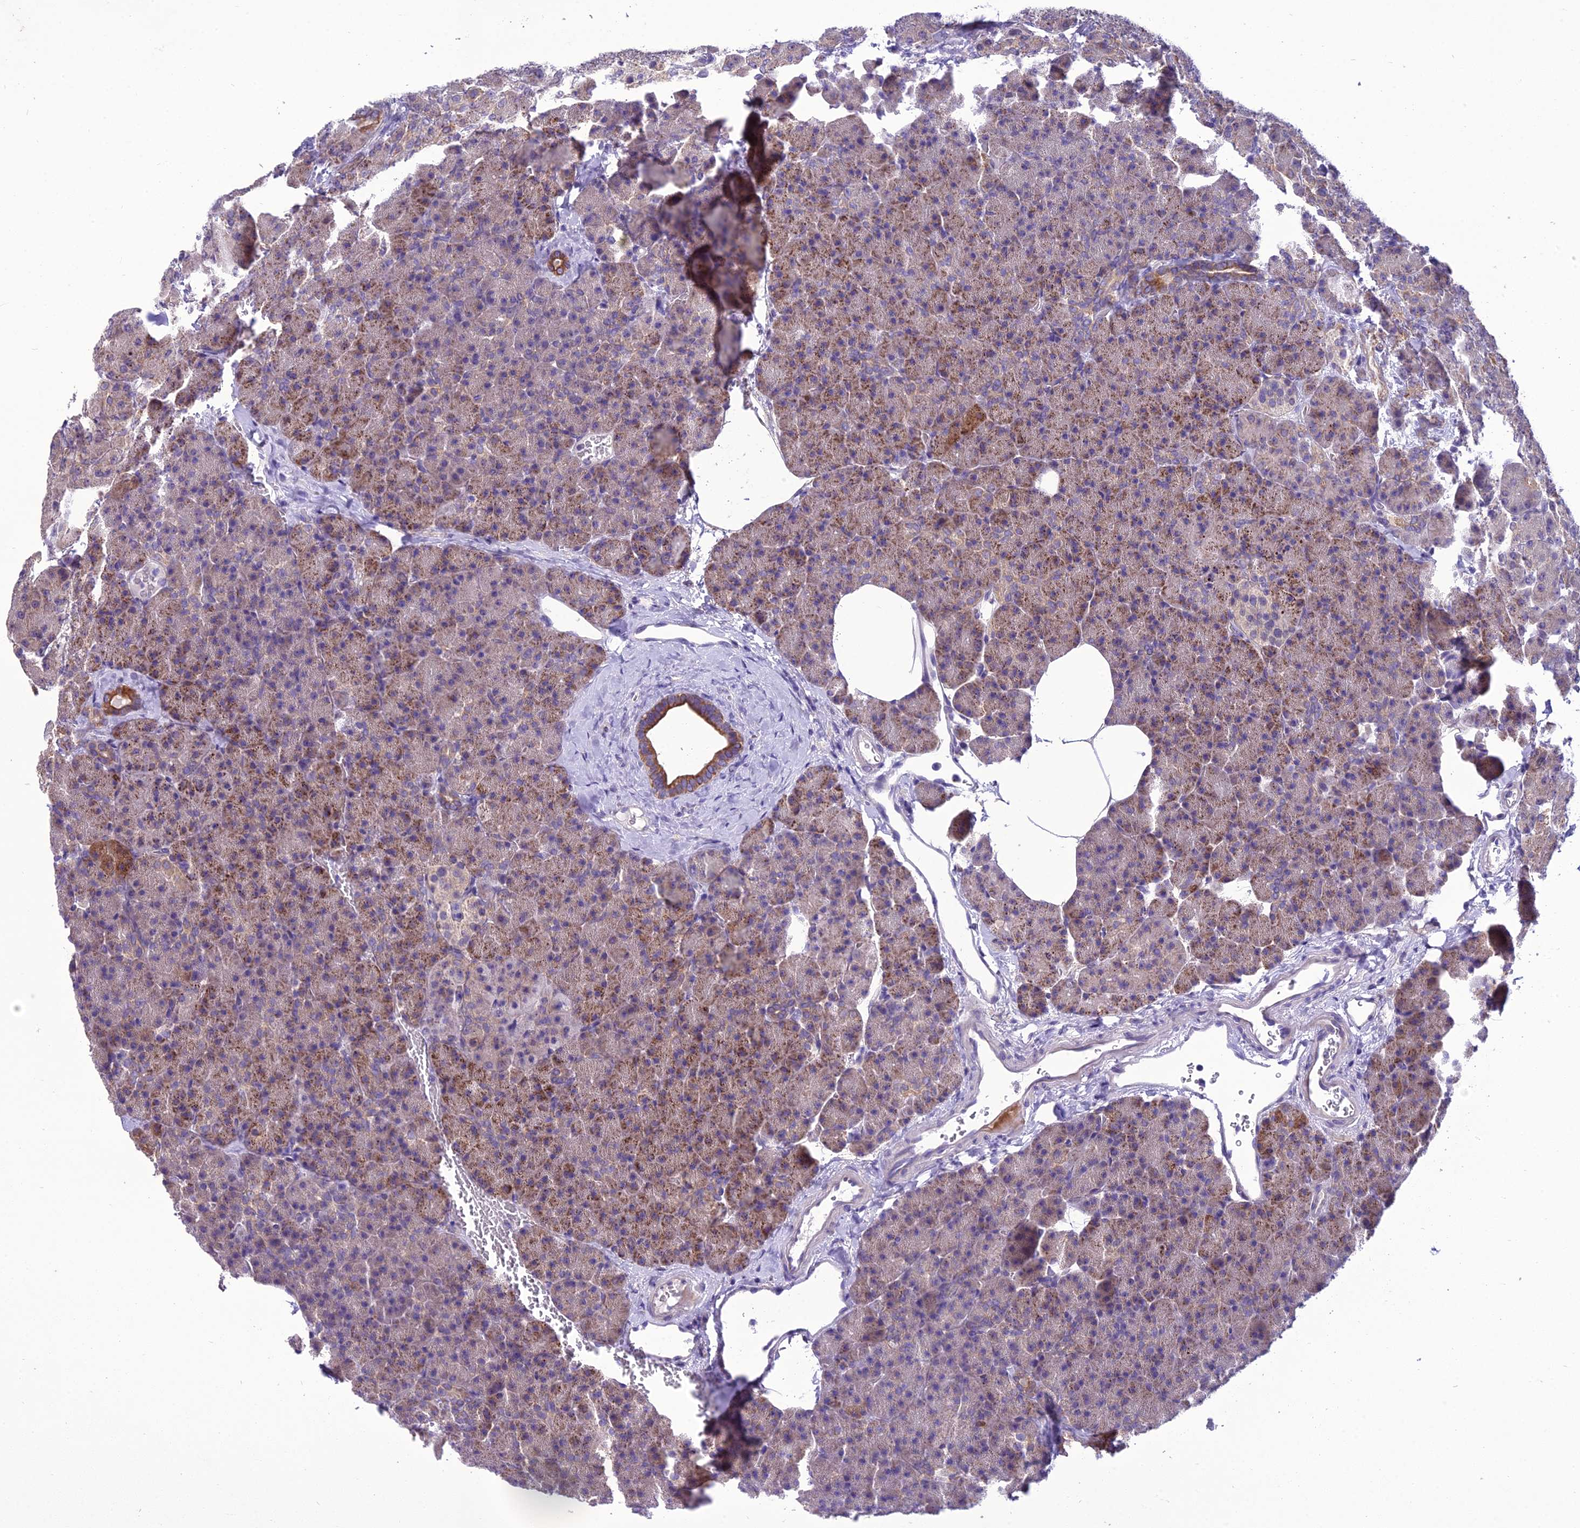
{"staining": {"intensity": "moderate", "quantity": "25%-75%", "location": "cytoplasmic/membranous"}, "tissue": "pancreas", "cell_type": "Exocrine glandular cells", "image_type": "normal", "snomed": [{"axis": "morphology", "description": "Normal tissue, NOS"}, {"axis": "morphology", "description": "Carcinoid, malignant, NOS"}, {"axis": "topography", "description": "Pancreas"}], "caption": "Brown immunohistochemical staining in unremarkable pancreas demonstrates moderate cytoplasmic/membranous positivity in approximately 25%-75% of exocrine glandular cells.", "gene": "SCRT1", "patient": {"sex": "female", "age": 35}}